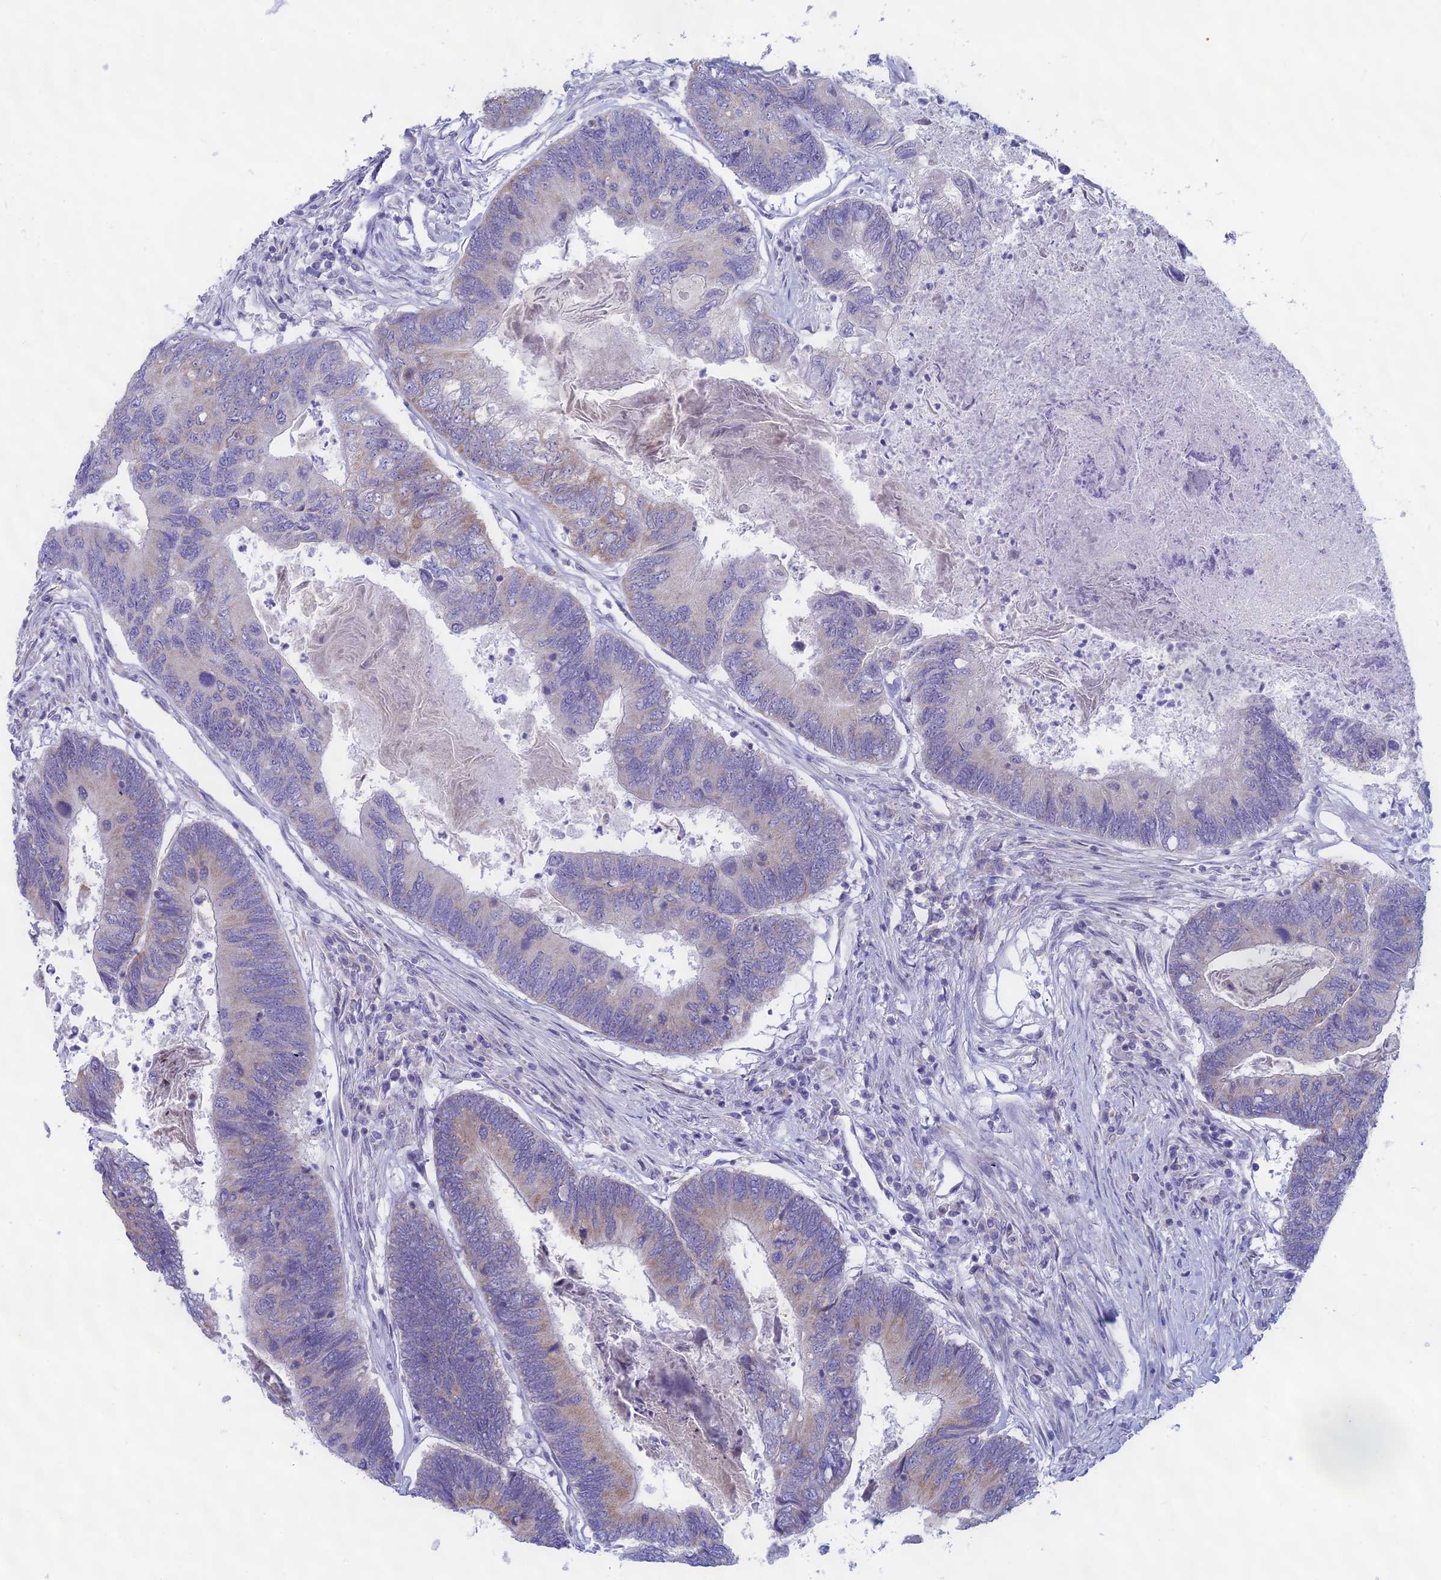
{"staining": {"intensity": "weak", "quantity": "<25%", "location": "cytoplasmic/membranous"}, "tissue": "colorectal cancer", "cell_type": "Tumor cells", "image_type": "cancer", "snomed": [{"axis": "morphology", "description": "Adenocarcinoma, NOS"}, {"axis": "topography", "description": "Colon"}], "caption": "Adenocarcinoma (colorectal) was stained to show a protein in brown. There is no significant positivity in tumor cells. The staining was performed using DAB (3,3'-diaminobenzidine) to visualize the protein expression in brown, while the nuclei were stained in blue with hematoxylin (Magnification: 20x).", "gene": "PLAC9", "patient": {"sex": "female", "age": 67}}